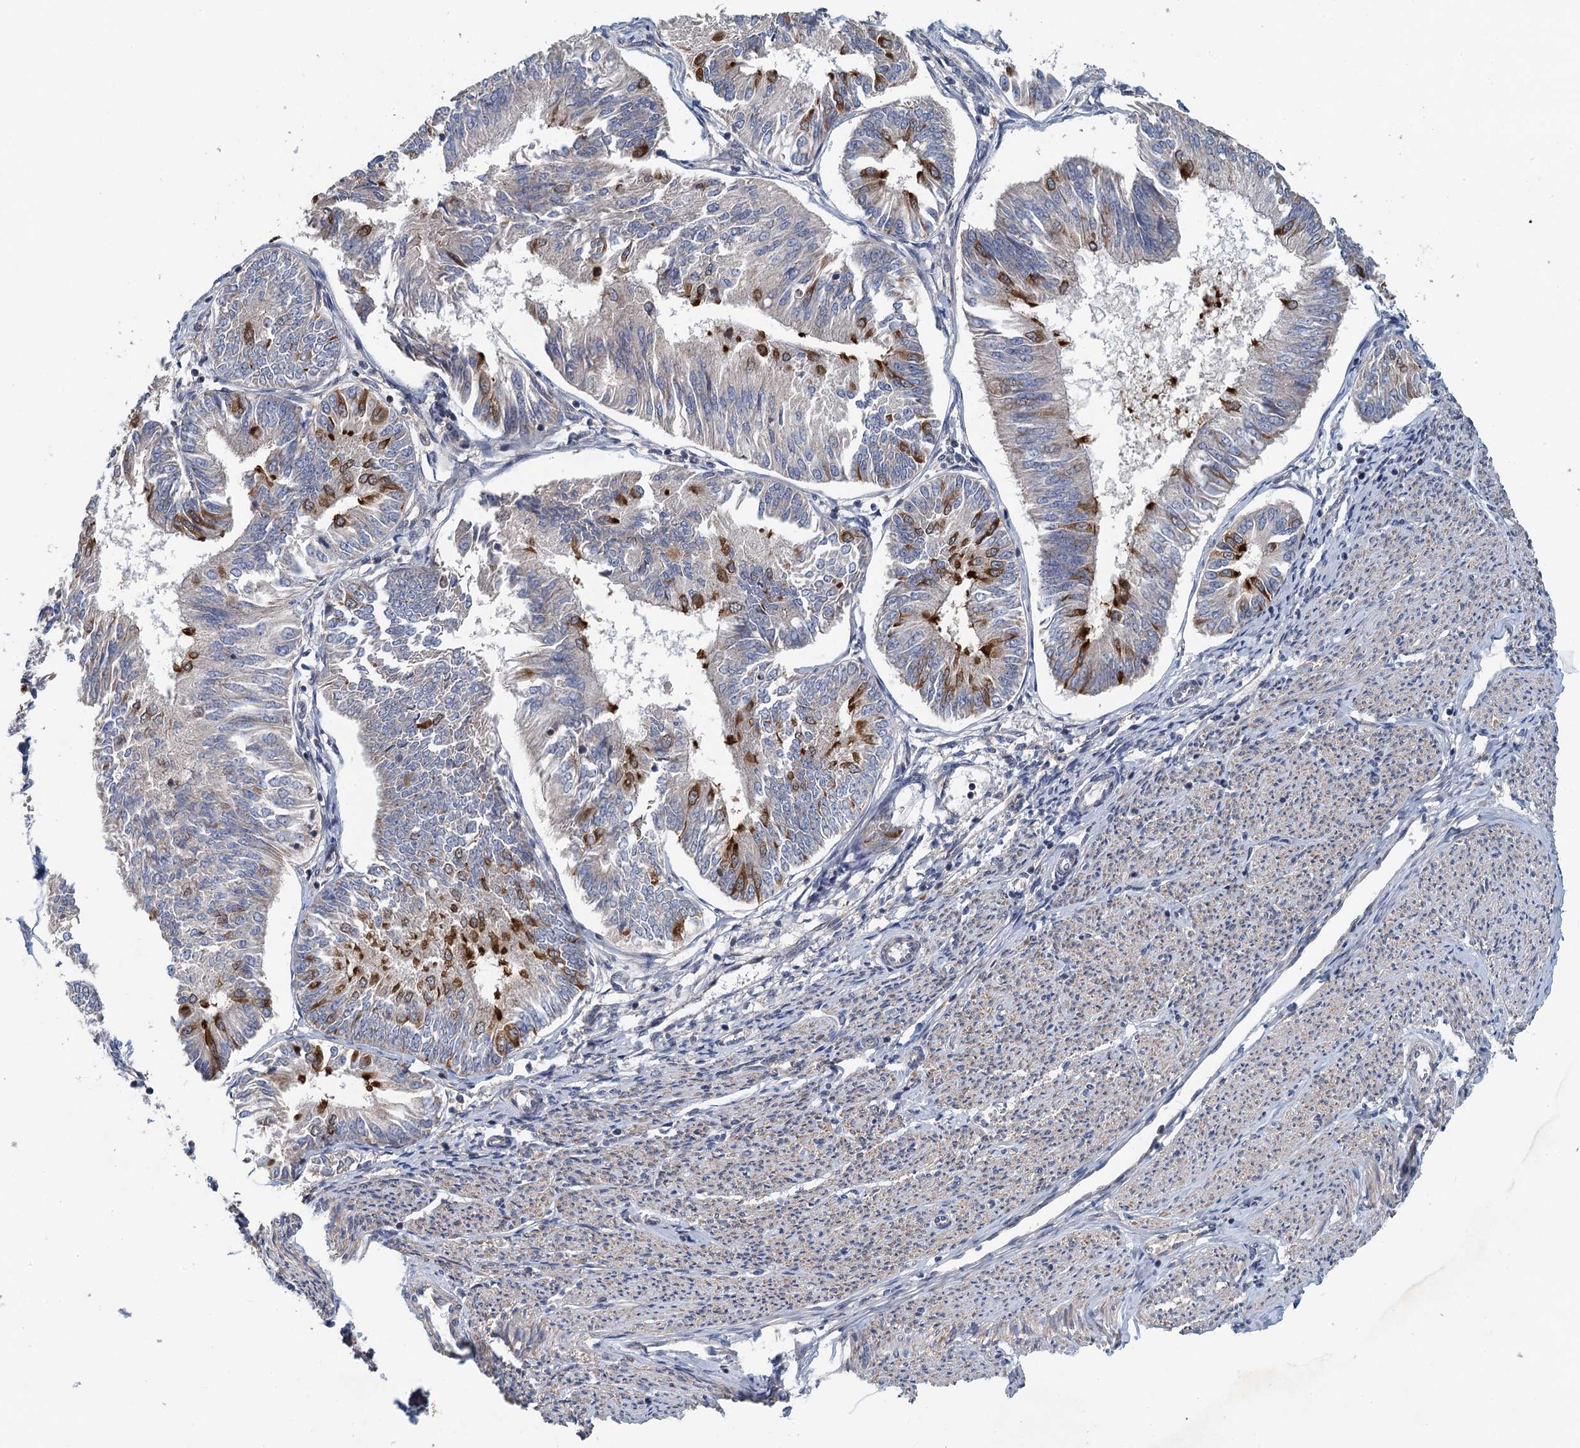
{"staining": {"intensity": "strong", "quantity": "<25%", "location": "cytoplasmic/membranous"}, "tissue": "endometrial cancer", "cell_type": "Tumor cells", "image_type": "cancer", "snomed": [{"axis": "morphology", "description": "Adenocarcinoma, NOS"}, {"axis": "topography", "description": "Endometrium"}], "caption": "A high-resolution photomicrograph shows IHC staining of endometrial cancer (adenocarcinoma), which shows strong cytoplasmic/membranous expression in approximately <25% of tumor cells.", "gene": "MDM1", "patient": {"sex": "female", "age": 58}}